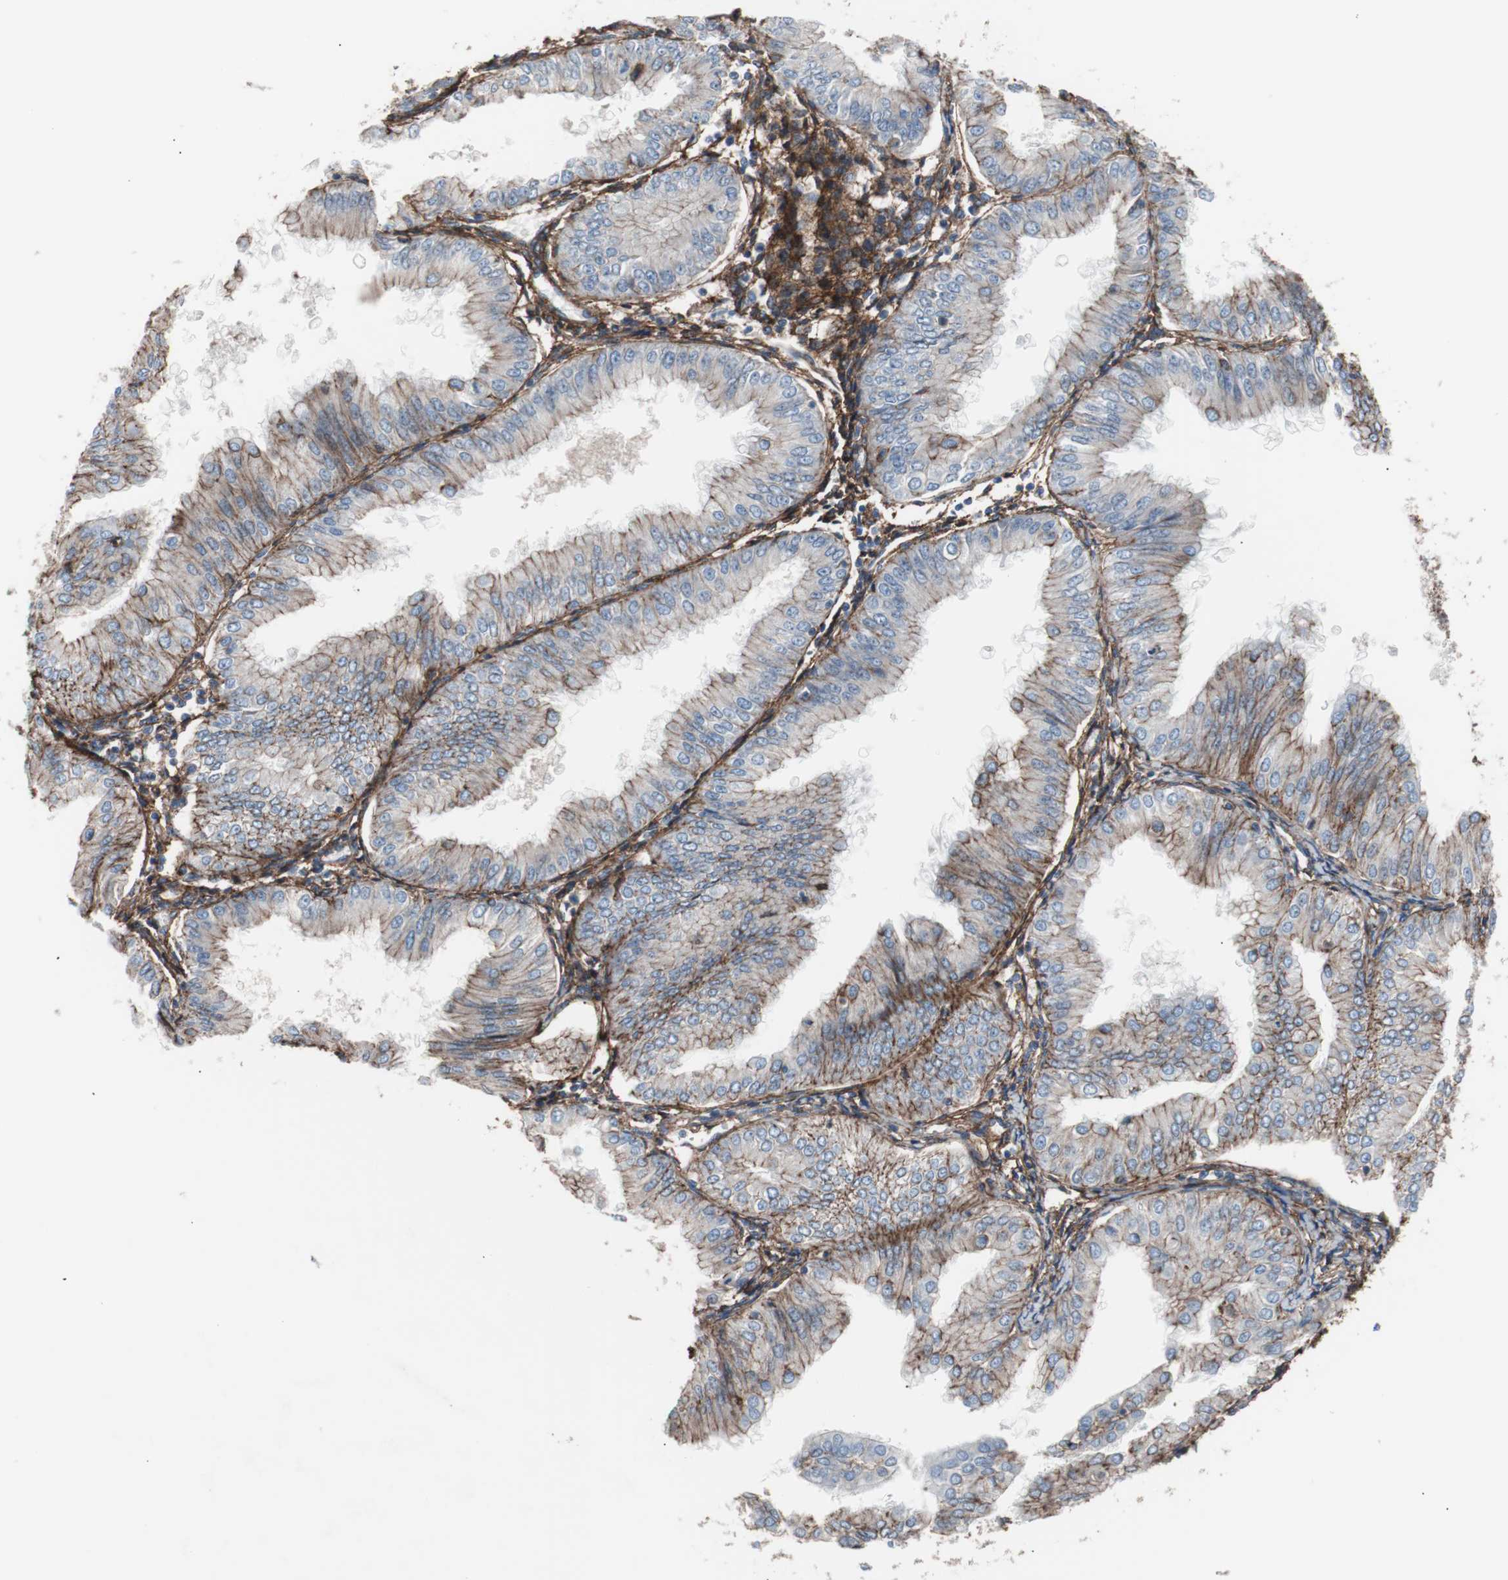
{"staining": {"intensity": "moderate", "quantity": "25%-75%", "location": "cytoplasmic/membranous"}, "tissue": "endometrial cancer", "cell_type": "Tumor cells", "image_type": "cancer", "snomed": [{"axis": "morphology", "description": "Adenocarcinoma, NOS"}, {"axis": "topography", "description": "Endometrium"}], "caption": "IHC of human endometrial cancer reveals medium levels of moderate cytoplasmic/membranous expression in approximately 25%-75% of tumor cells.", "gene": "CD81", "patient": {"sex": "female", "age": 53}}